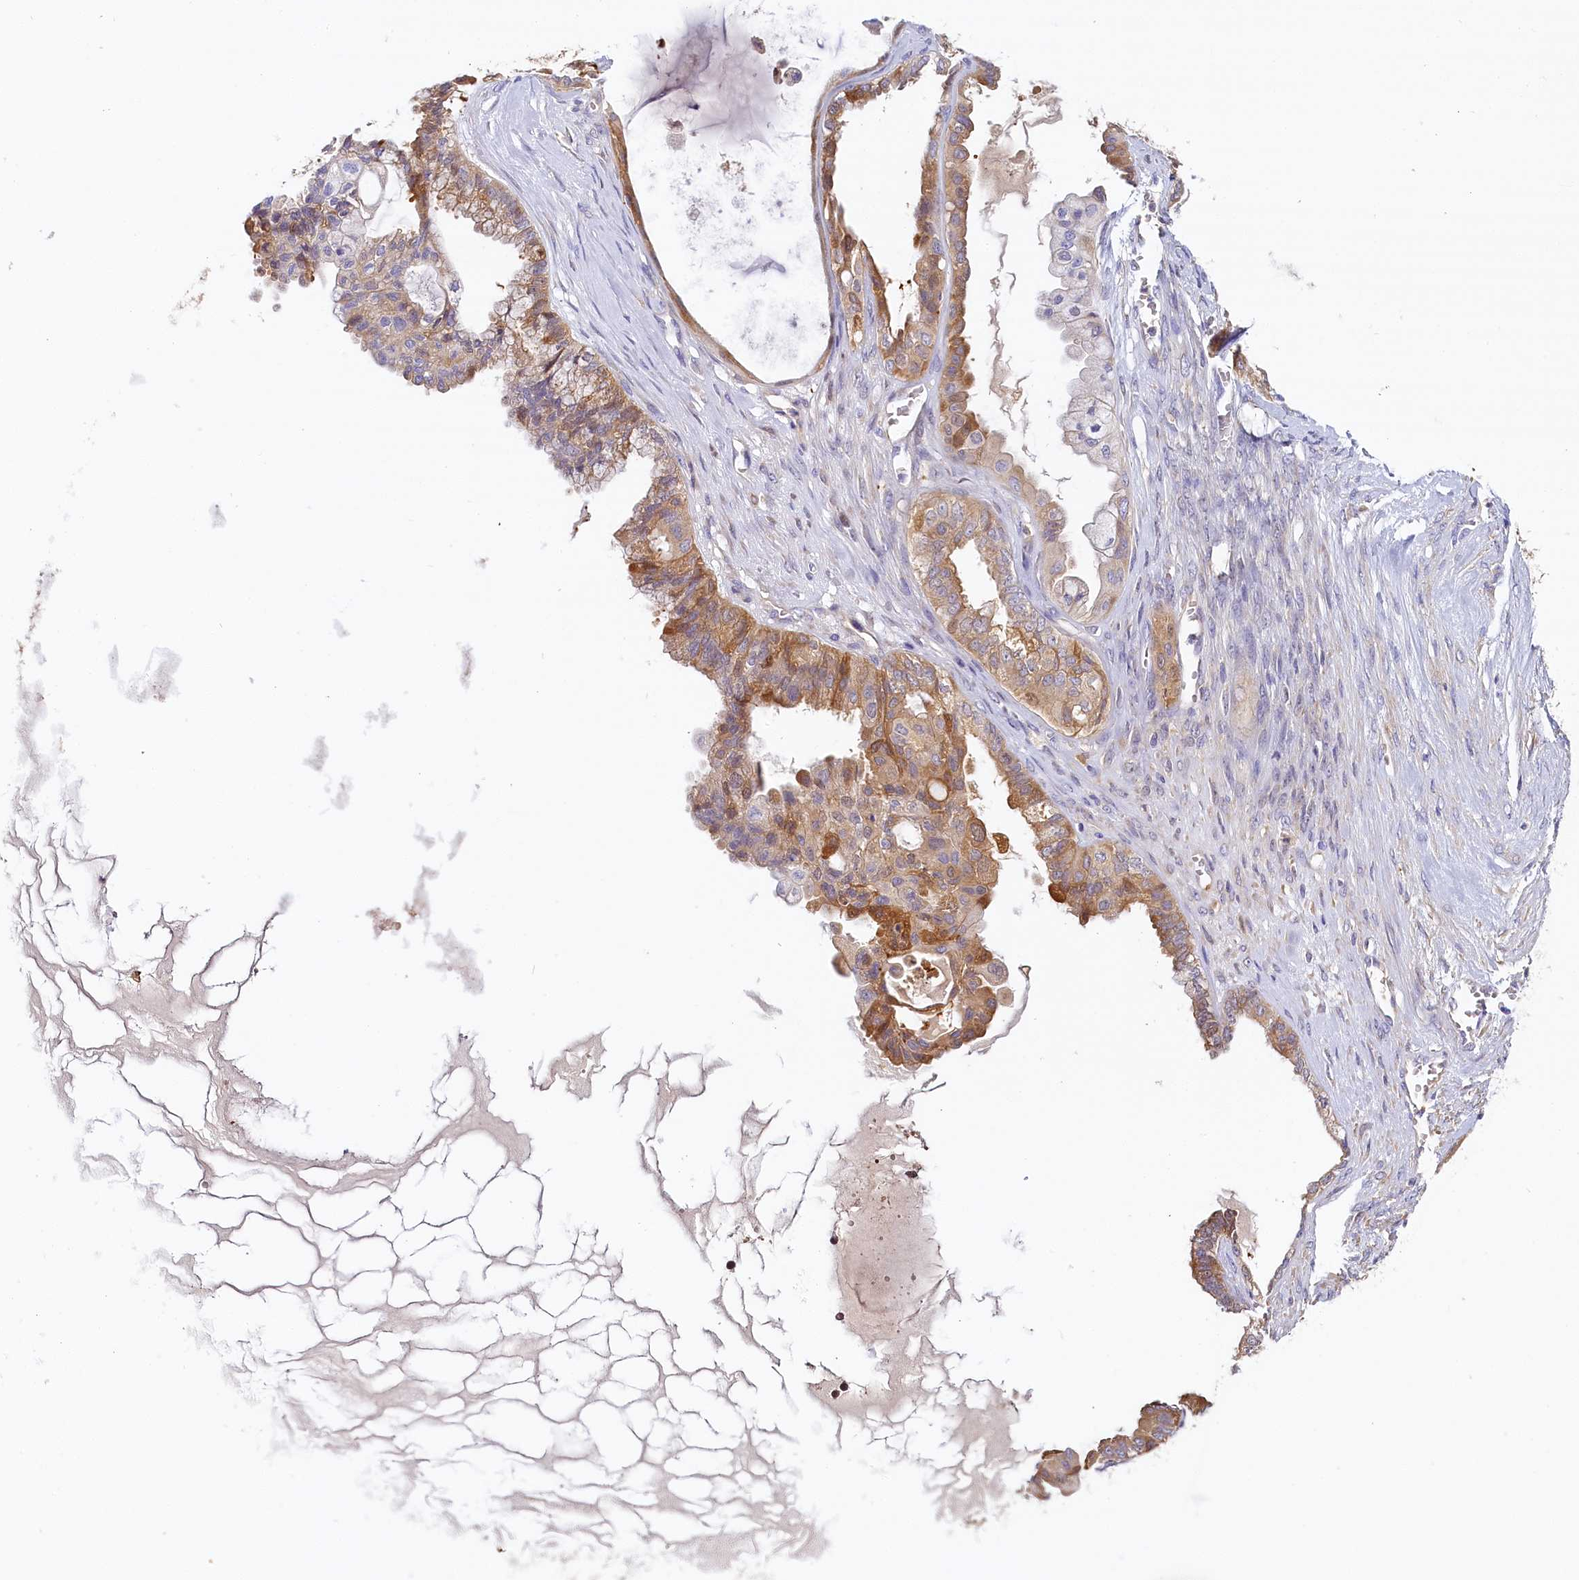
{"staining": {"intensity": "moderate", "quantity": "25%-75%", "location": "cytoplasmic/membranous"}, "tissue": "ovarian cancer", "cell_type": "Tumor cells", "image_type": "cancer", "snomed": [{"axis": "morphology", "description": "Carcinoma, NOS"}, {"axis": "morphology", "description": "Carcinoma, endometroid"}, {"axis": "topography", "description": "Ovary"}], "caption": "The histopathology image demonstrates immunohistochemical staining of ovarian cancer. There is moderate cytoplasmic/membranous positivity is identified in about 25%-75% of tumor cells. The staining was performed using DAB (3,3'-diaminobenzidine) to visualize the protein expression in brown, while the nuclei were stained in blue with hematoxylin (Magnification: 20x).", "gene": "KATNB1", "patient": {"sex": "female", "age": 50}}